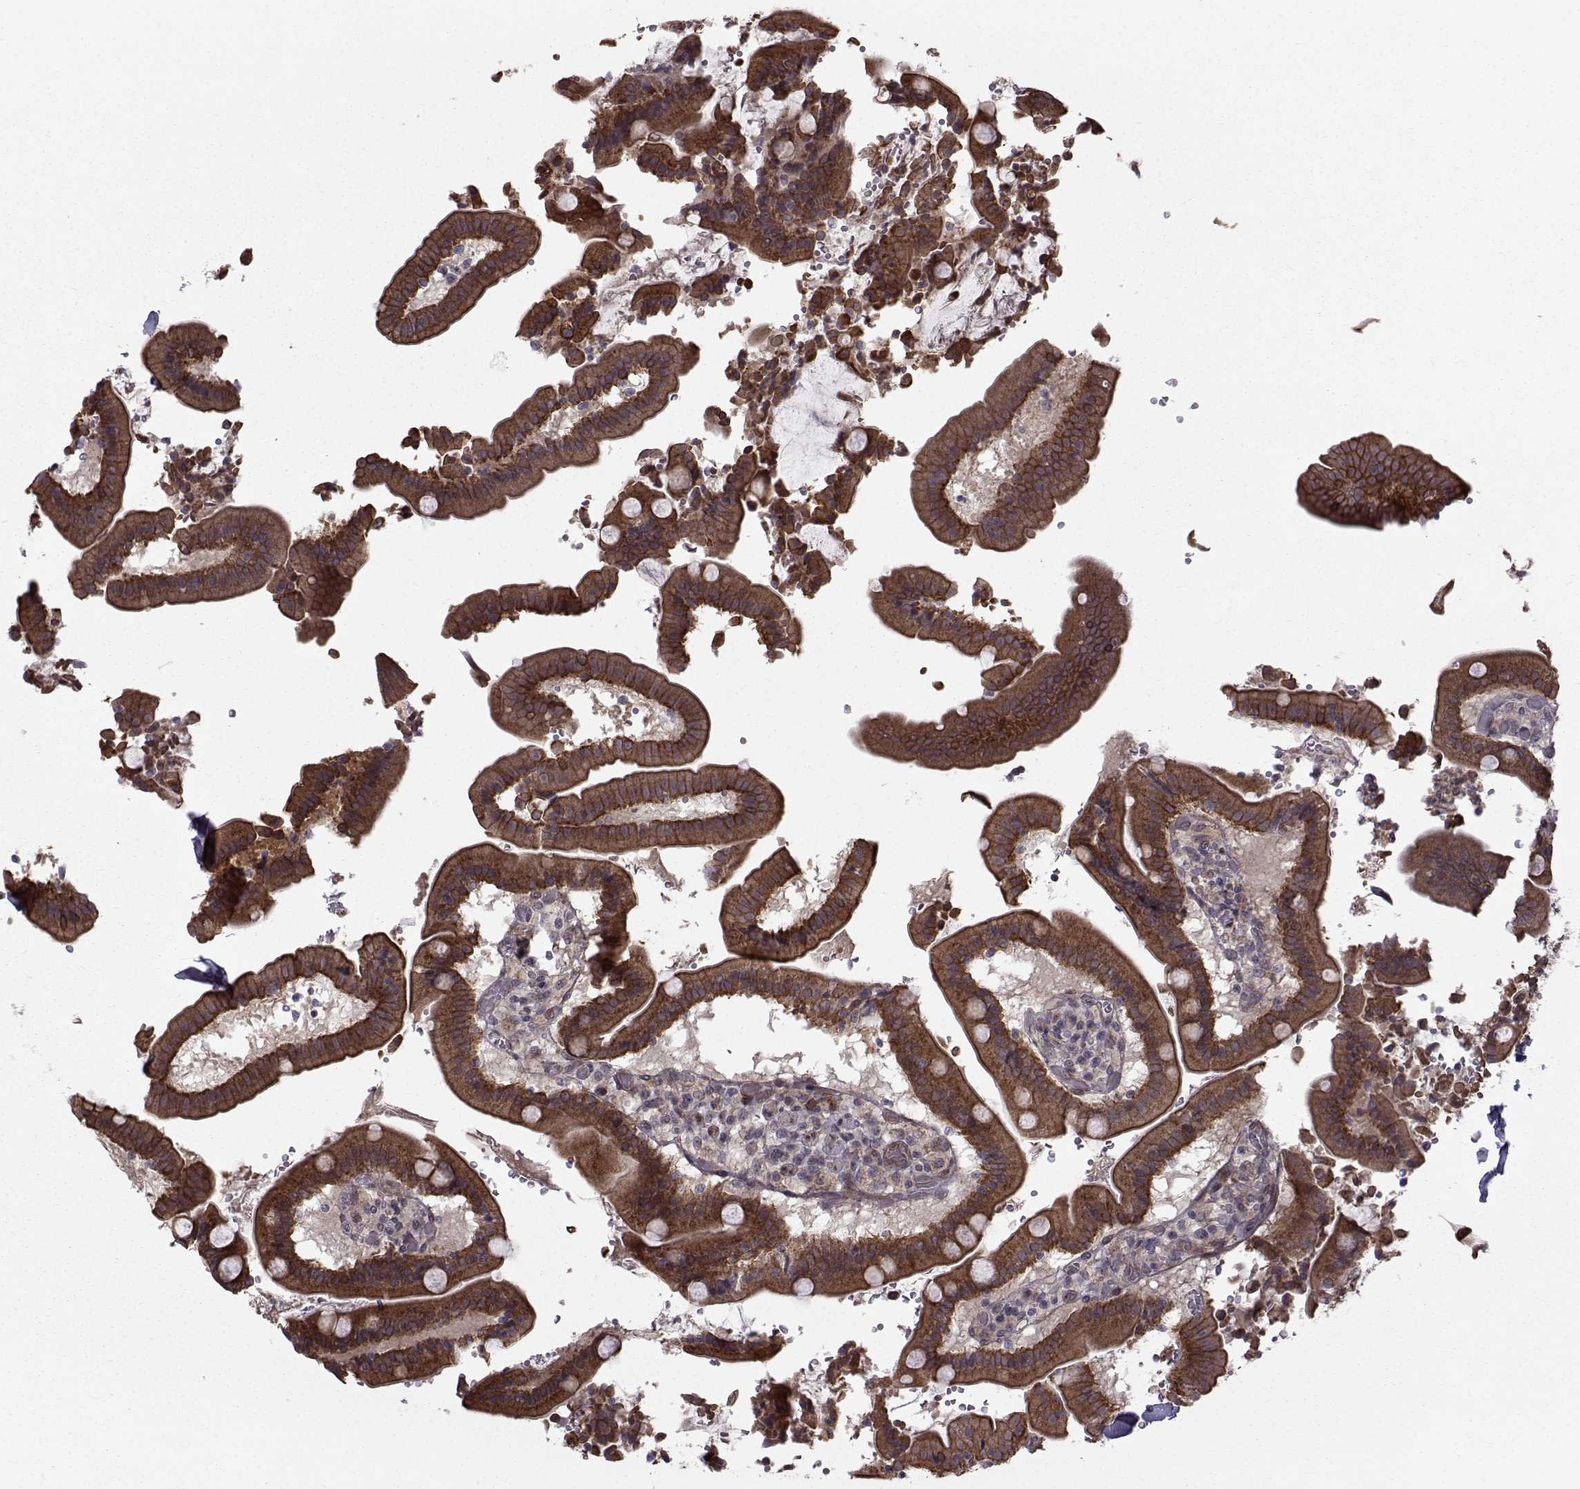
{"staining": {"intensity": "strong", "quantity": ">75%", "location": "cytoplasmic/membranous"}, "tissue": "duodenum", "cell_type": "Glandular cells", "image_type": "normal", "snomed": [{"axis": "morphology", "description": "Normal tissue, NOS"}, {"axis": "topography", "description": "Duodenum"}], "caption": "An immunohistochemistry micrograph of unremarkable tissue is shown. Protein staining in brown labels strong cytoplasmic/membranous positivity in duodenum within glandular cells.", "gene": "APC", "patient": {"sex": "female", "age": 62}}